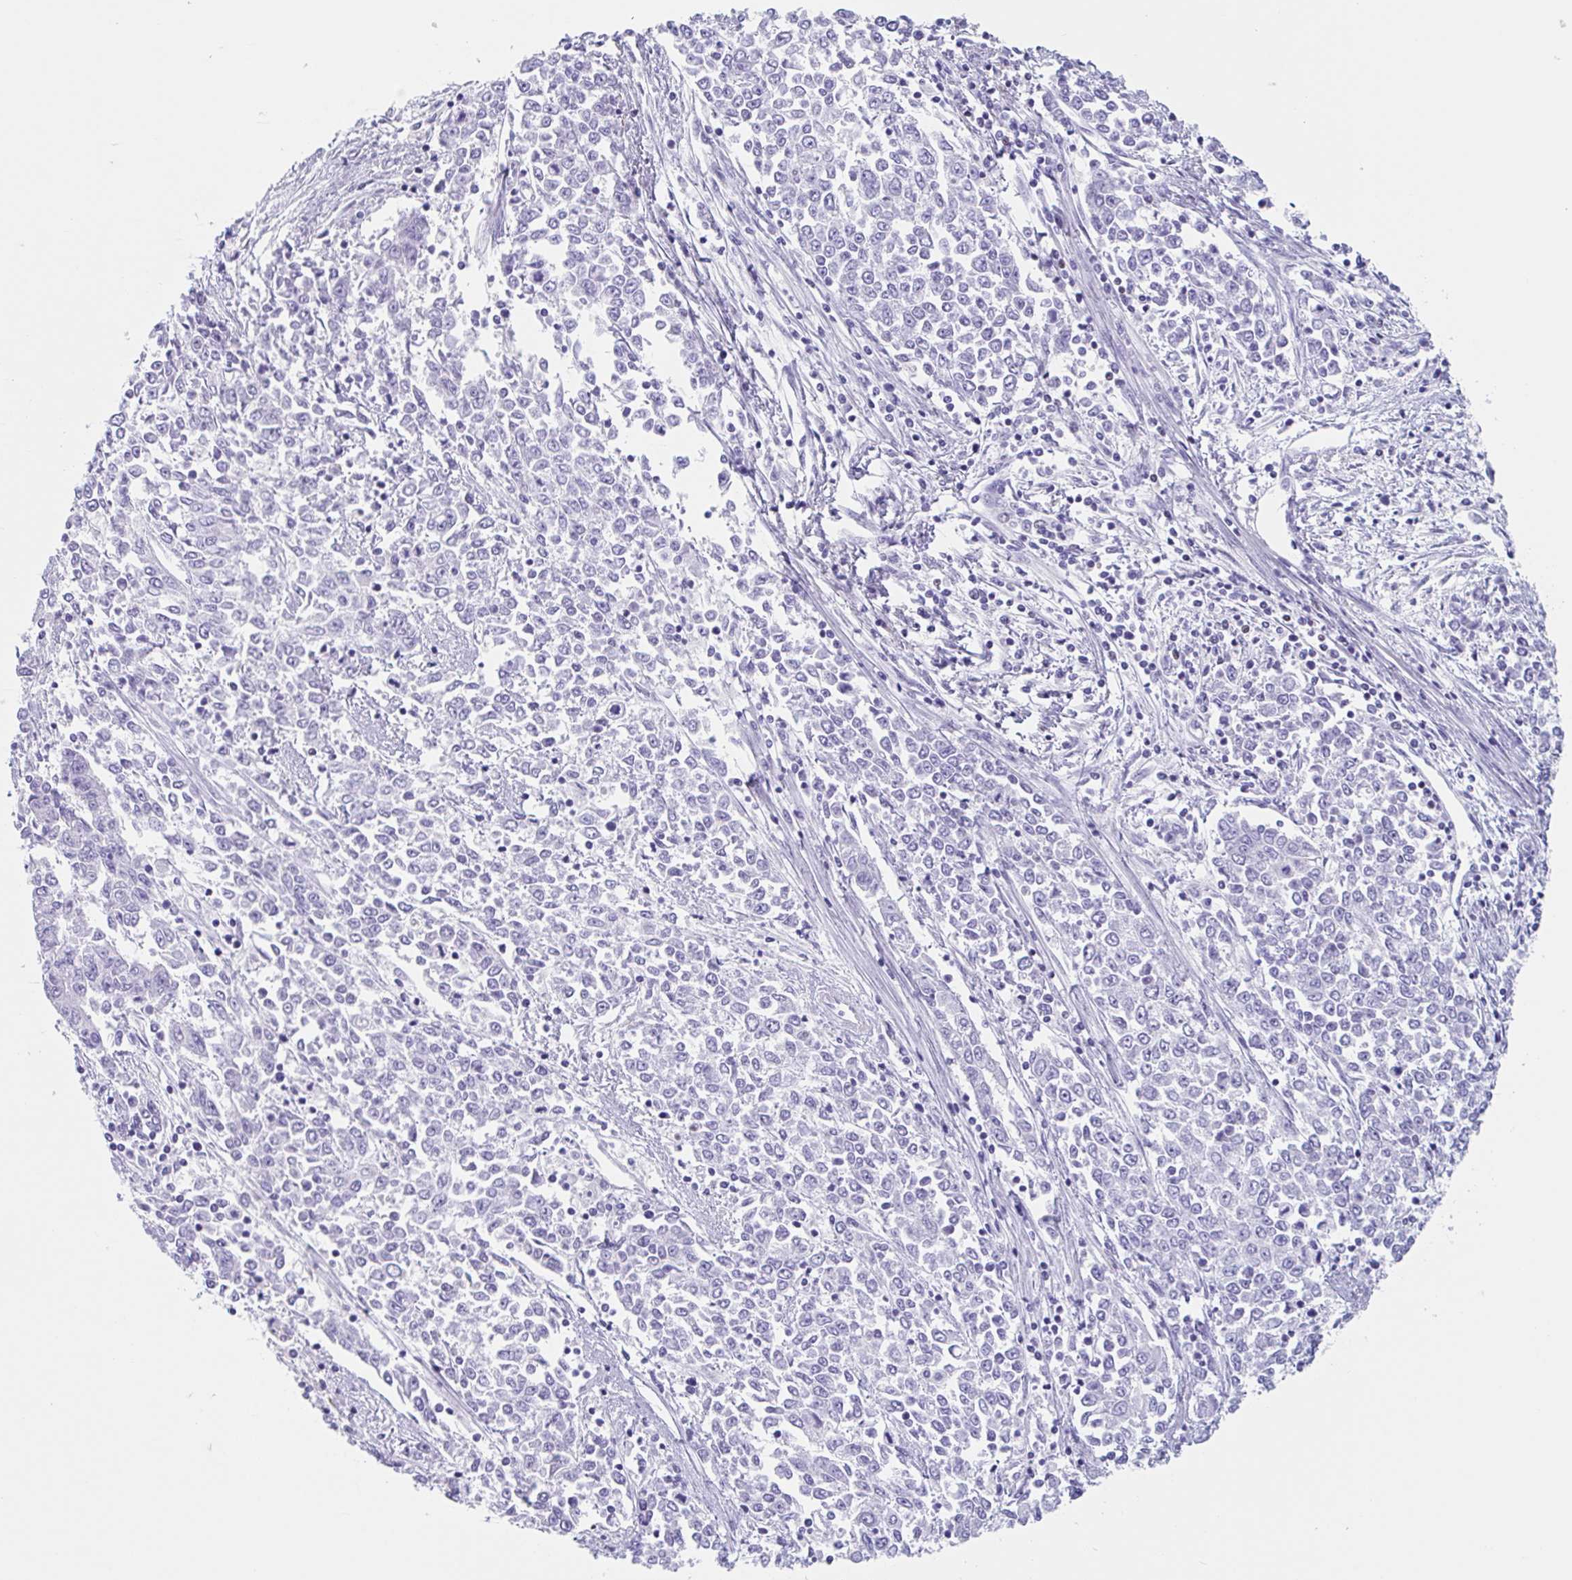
{"staining": {"intensity": "negative", "quantity": "none", "location": "none"}, "tissue": "endometrial cancer", "cell_type": "Tumor cells", "image_type": "cancer", "snomed": [{"axis": "morphology", "description": "Adenocarcinoma, NOS"}, {"axis": "topography", "description": "Endometrium"}], "caption": "An immunohistochemistry histopathology image of endometrial adenocarcinoma is shown. There is no staining in tumor cells of endometrial adenocarcinoma.", "gene": "LENG9", "patient": {"sex": "female", "age": 50}}